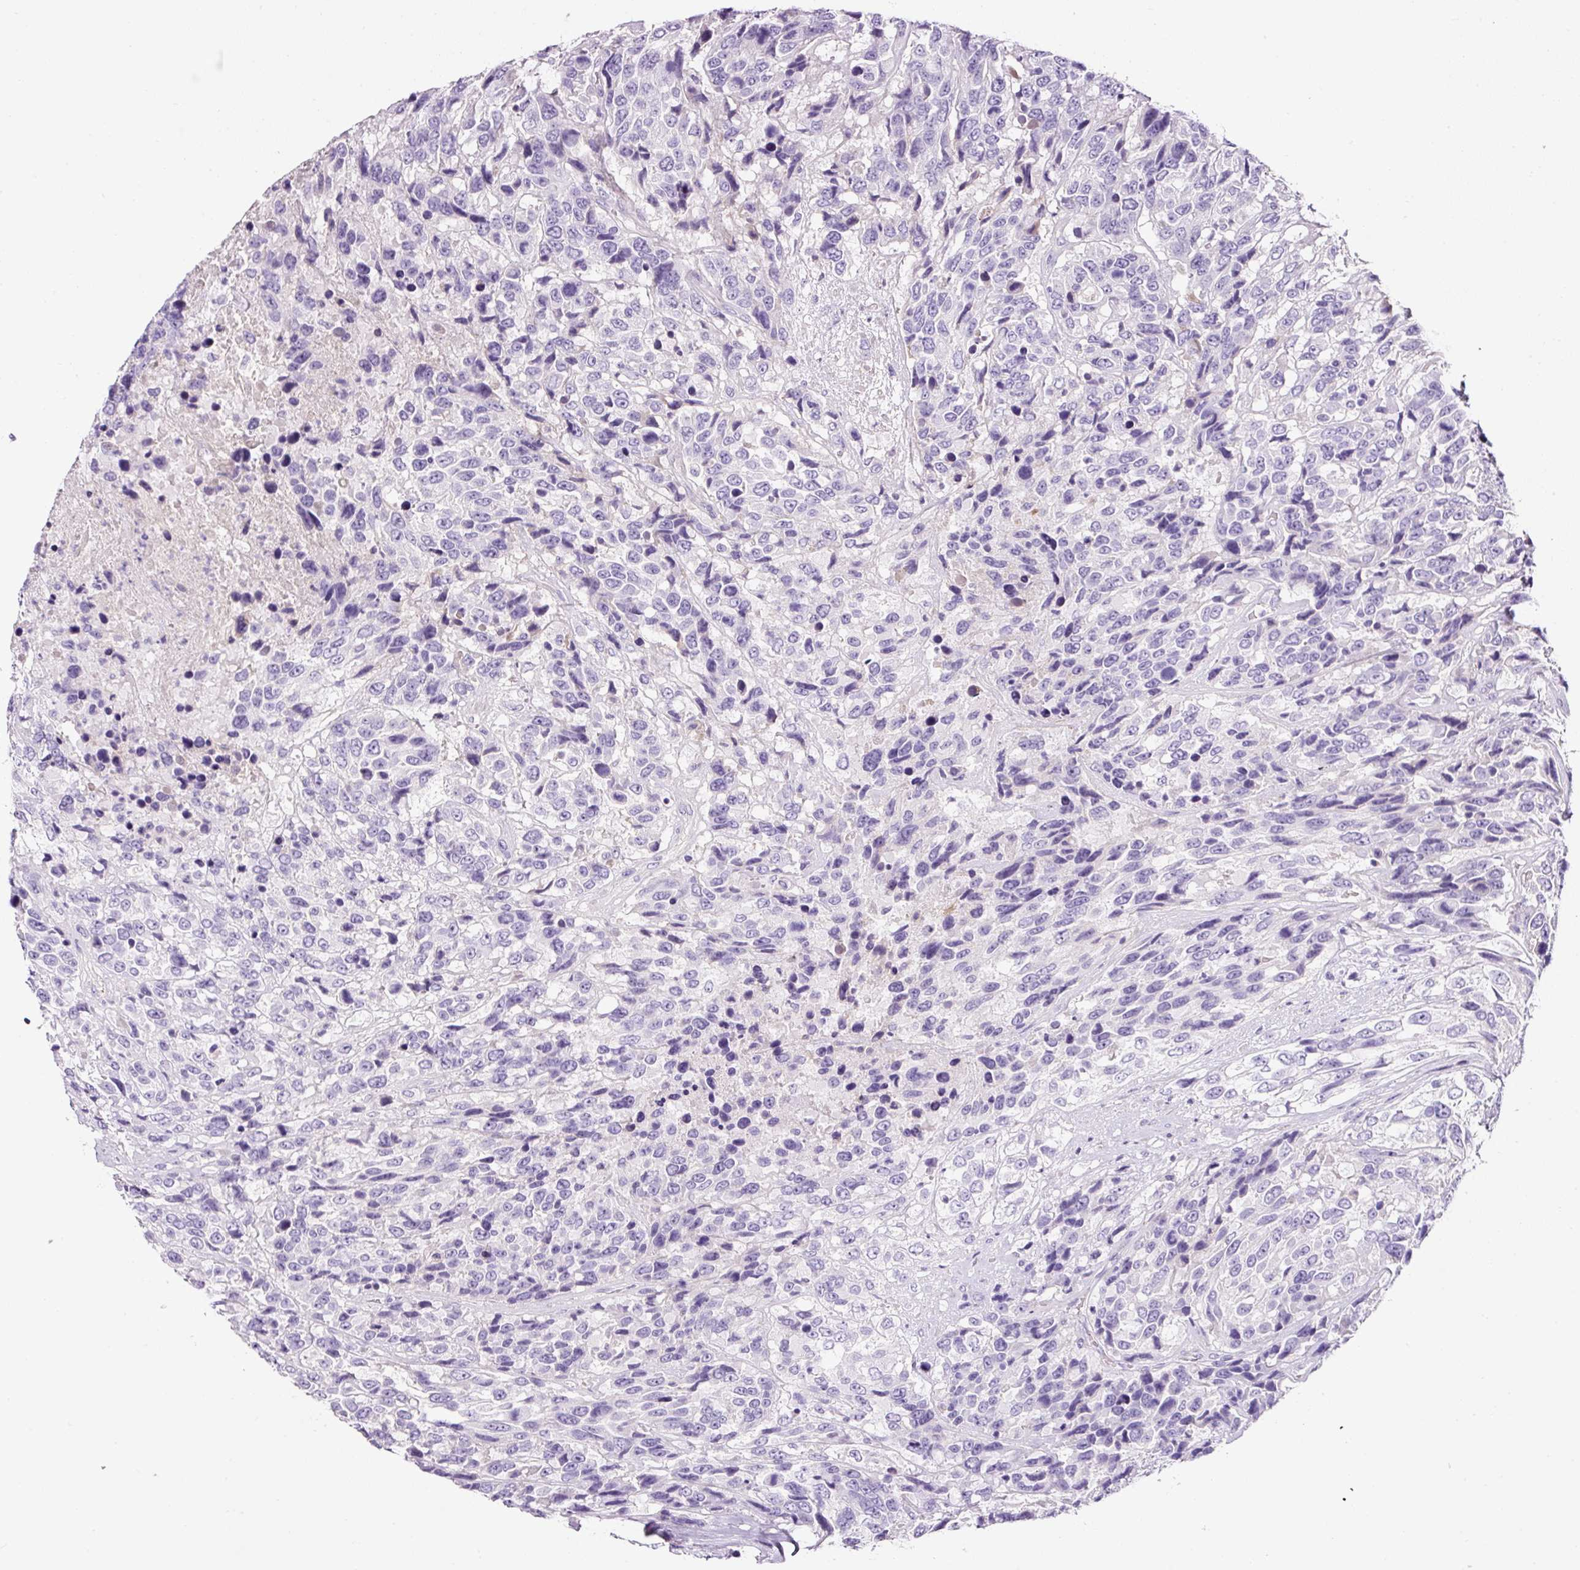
{"staining": {"intensity": "negative", "quantity": "none", "location": "none"}, "tissue": "urothelial cancer", "cell_type": "Tumor cells", "image_type": "cancer", "snomed": [{"axis": "morphology", "description": "Urothelial carcinoma, High grade"}, {"axis": "topography", "description": "Urinary bladder"}], "caption": "Immunohistochemistry of urothelial cancer shows no staining in tumor cells. (DAB (3,3'-diaminobenzidine) immunohistochemistry (IHC) visualized using brightfield microscopy, high magnification).", "gene": "OR14A2", "patient": {"sex": "female", "age": 70}}